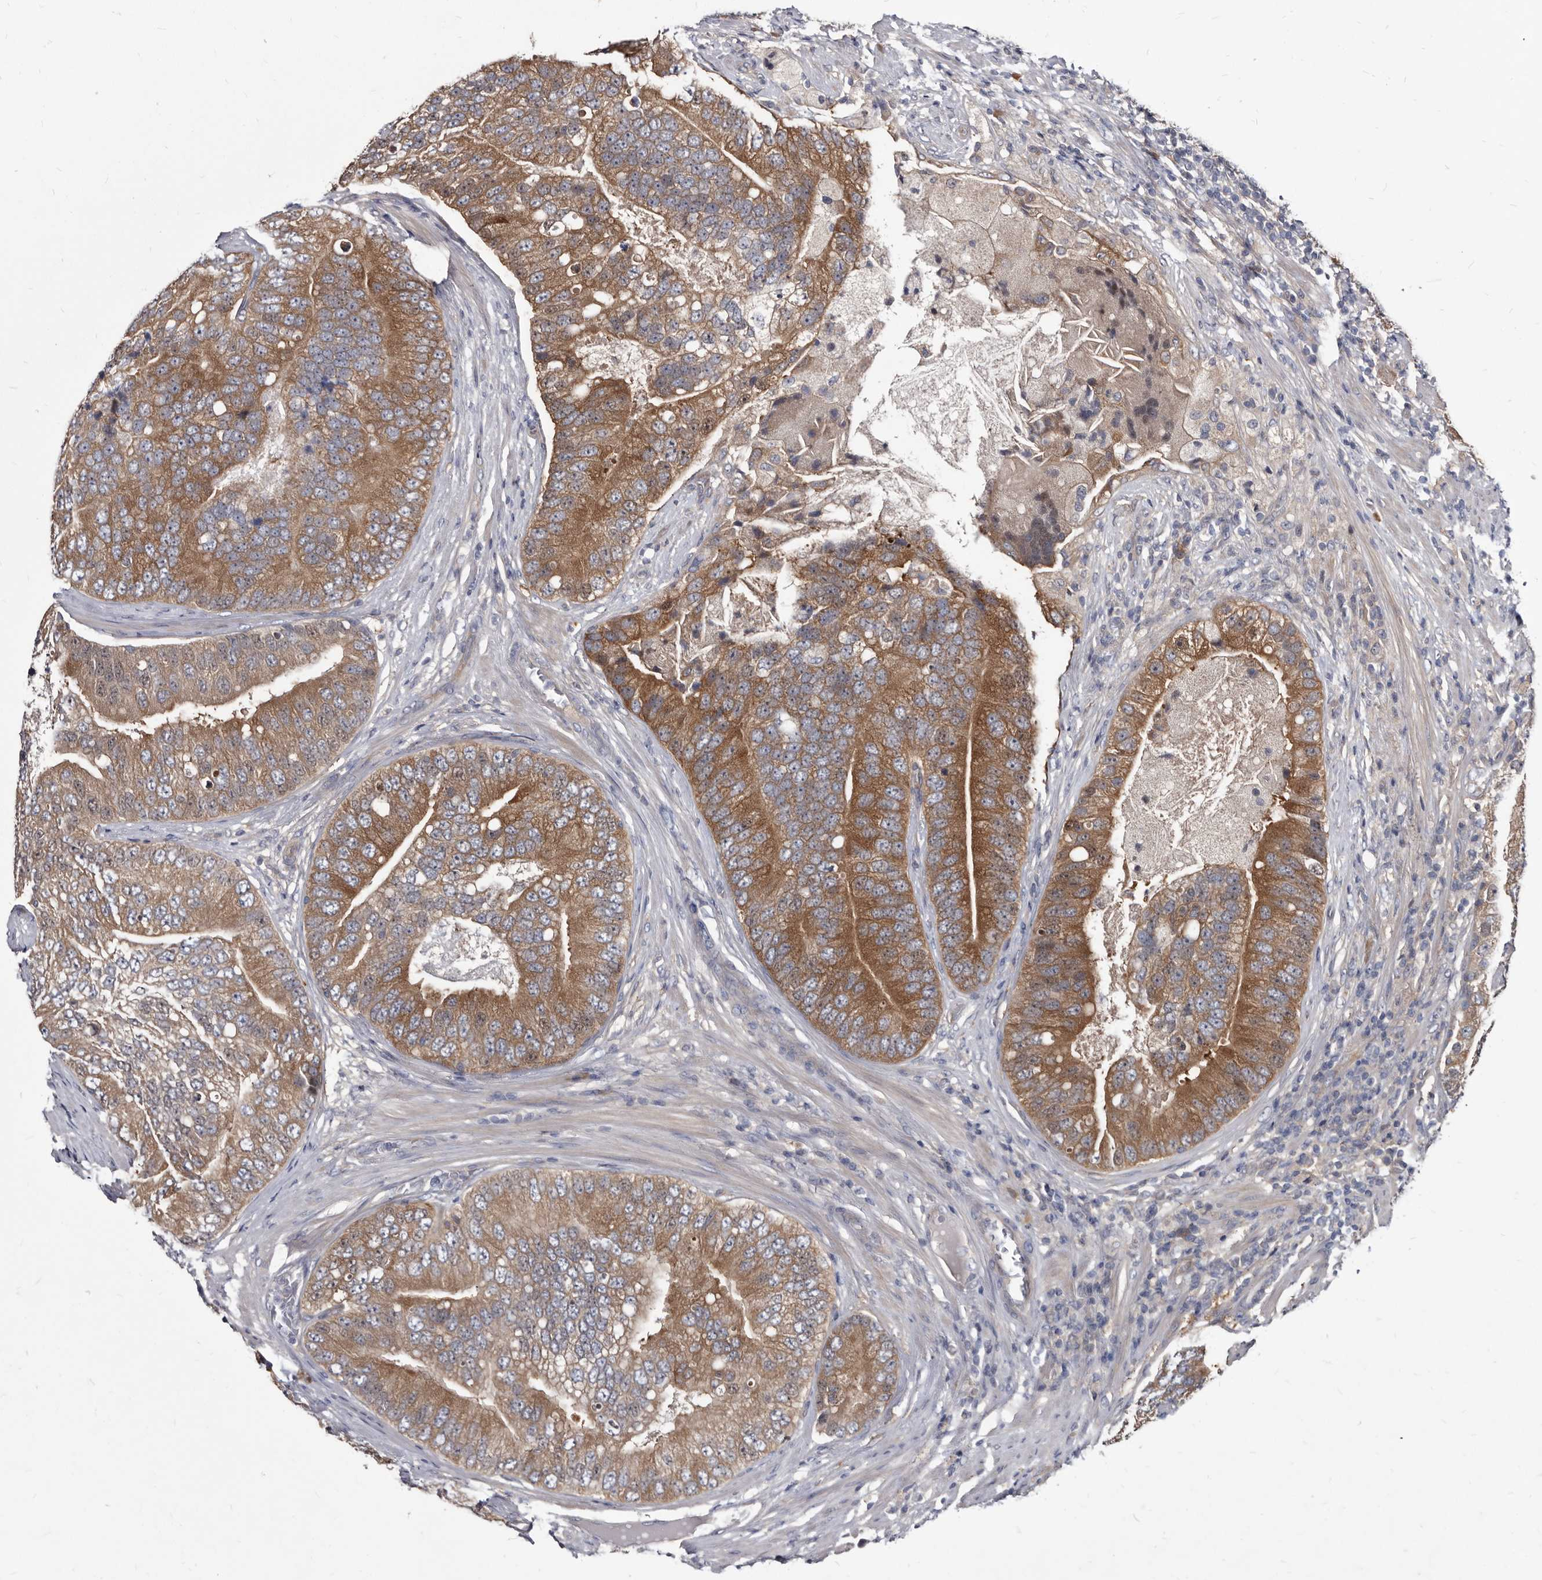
{"staining": {"intensity": "moderate", "quantity": ">75%", "location": "cytoplasmic/membranous"}, "tissue": "prostate cancer", "cell_type": "Tumor cells", "image_type": "cancer", "snomed": [{"axis": "morphology", "description": "Adenocarcinoma, High grade"}, {"axis": "topography", "description": "Prostate"}], "caption": "IHC (DAB) staining of human prostate cancer demonstrates moderate cytoplasmic/membranous protein staining in about >75% of tumor cells.", "gene": "ABCF2", "patient": {"sex": "male", "age": 70}}